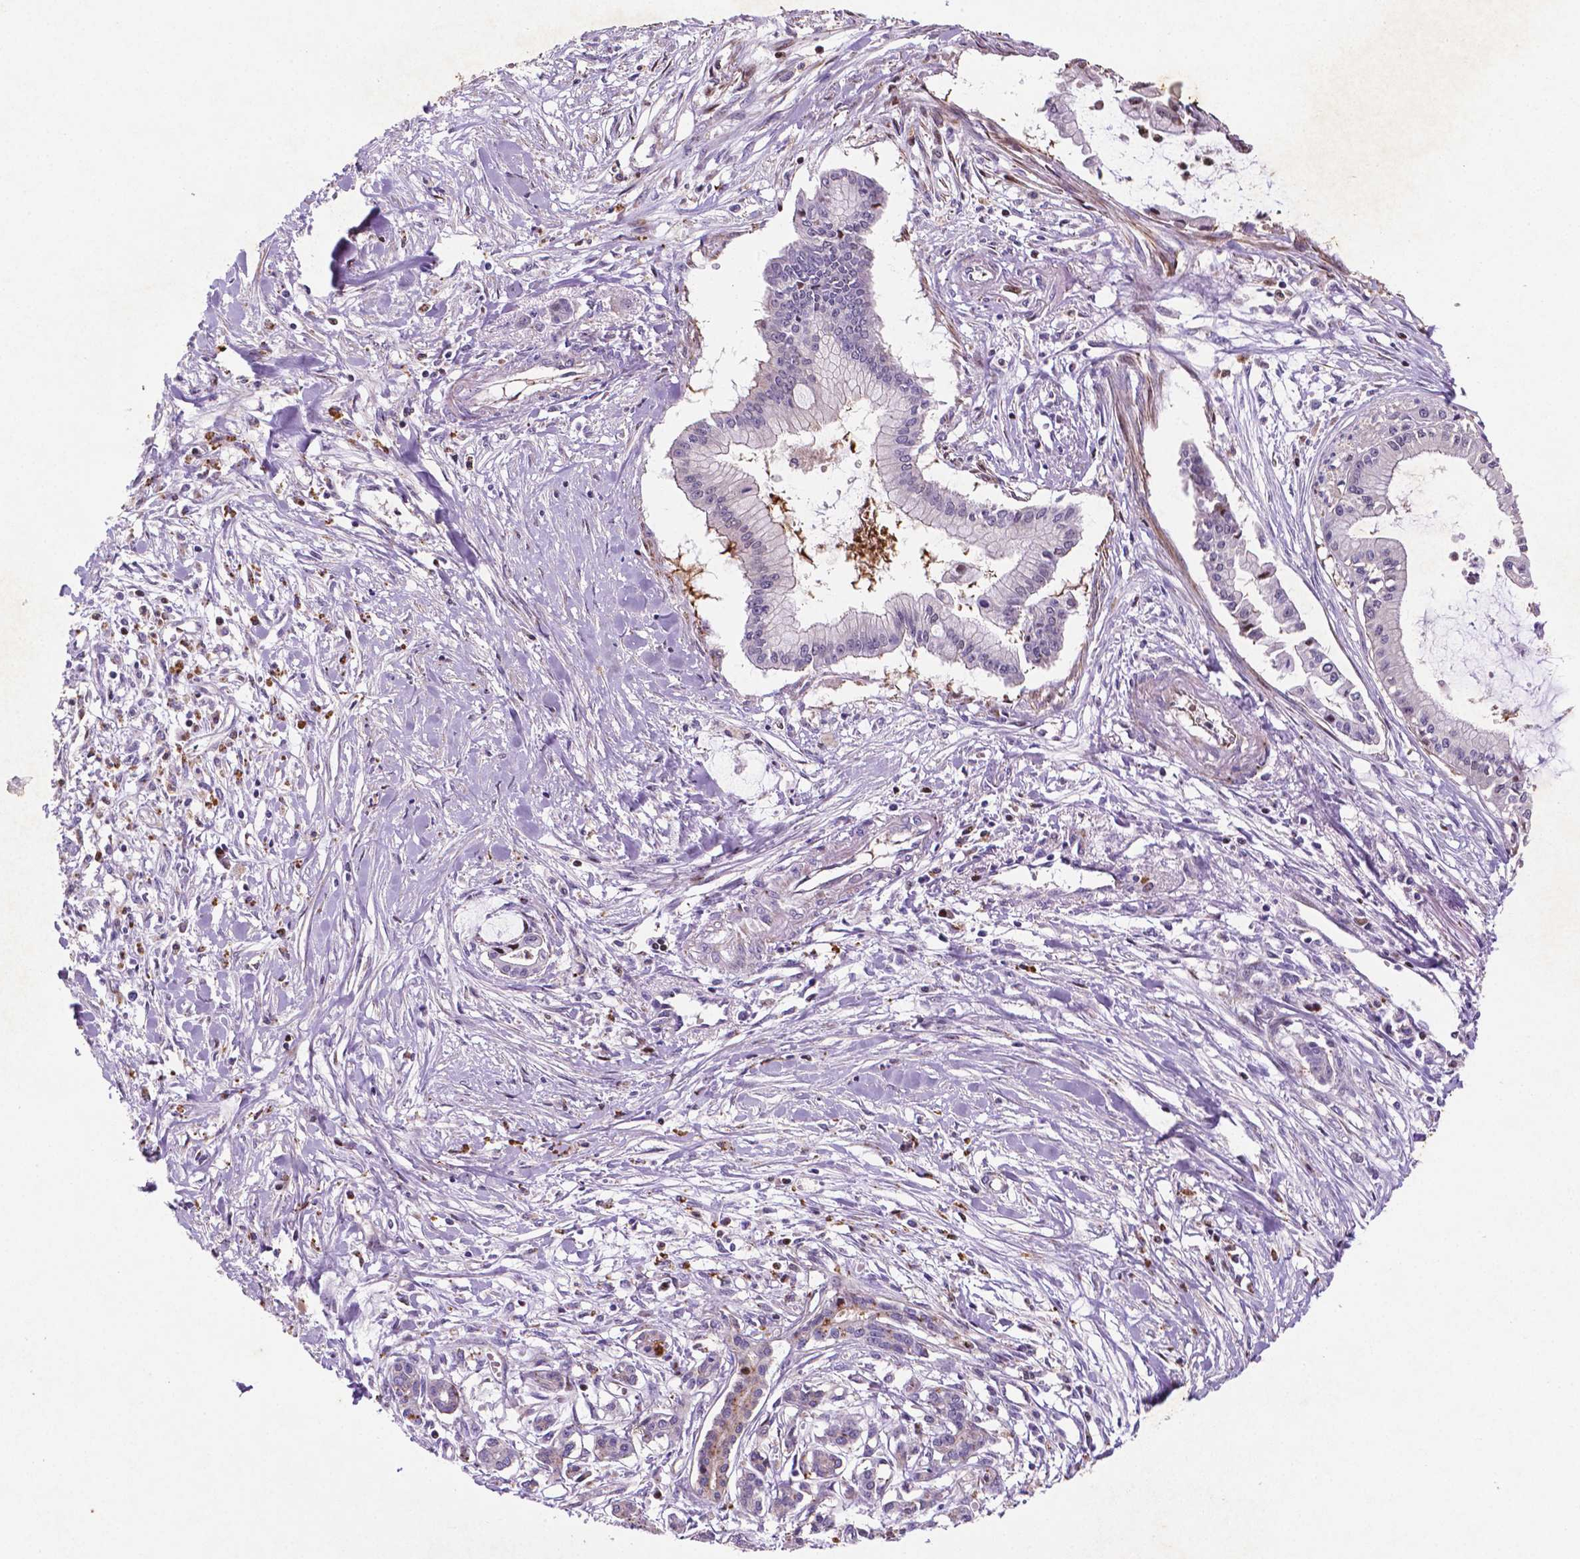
{"staining": {"intensity": "strong", "quantity": "<25%", "location": "nuclear"}, "tissue": "pancreatic cancer", "cell_type": "Tumor cells", "image_type": "cancer", "snomed": [{"axis": "morphology", "description": "Adenocarcinoma, NOS"}, {"axis": "topography", "description": "Pancreas"}], "caption": "This is a photomicrograph of immunohistochemistry staining of pancreatic adenocarcinoma, which shows strong expression in the nuclear of tumor cells.", "gene": "TM4SF20", "patient": {"sex": "male", "age": 48}}